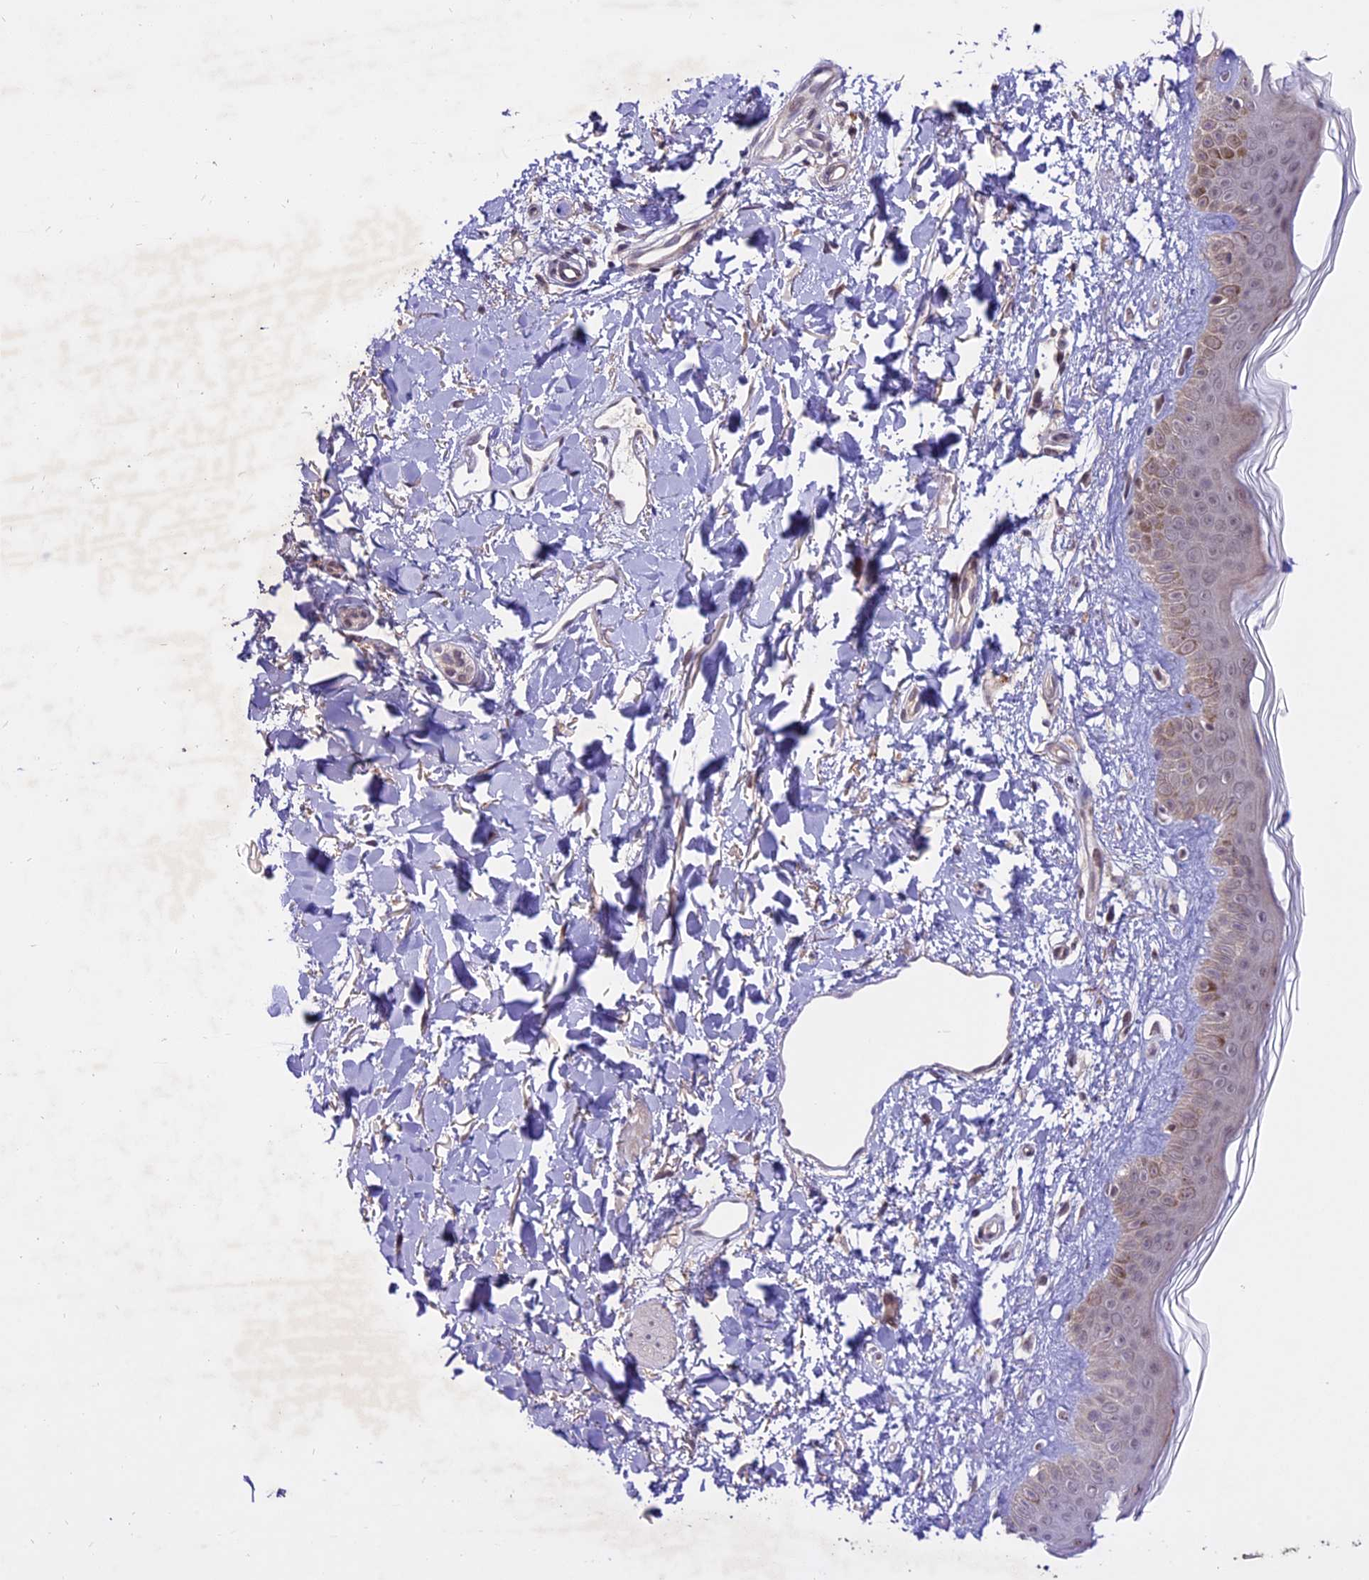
{"staining": {"intensity": "weak", "quantity": ">75%", "location": "cytoplasmic/membranous"}, "tissue": "skin", "cell_type": "Fibroblasts", "image_type": "normal", "snomed": [{"axis": "morphology", "description": "Normal tissue, NOS"}, {"axis": "topography", "description": "Skin"}], "caption": "Weak cytoplasmic/membranous expression is seen in approximately >75% of fibroblasts in normal skin.", "gene": "SPRED1", "patient": {"sex": "female", "age": 58}}